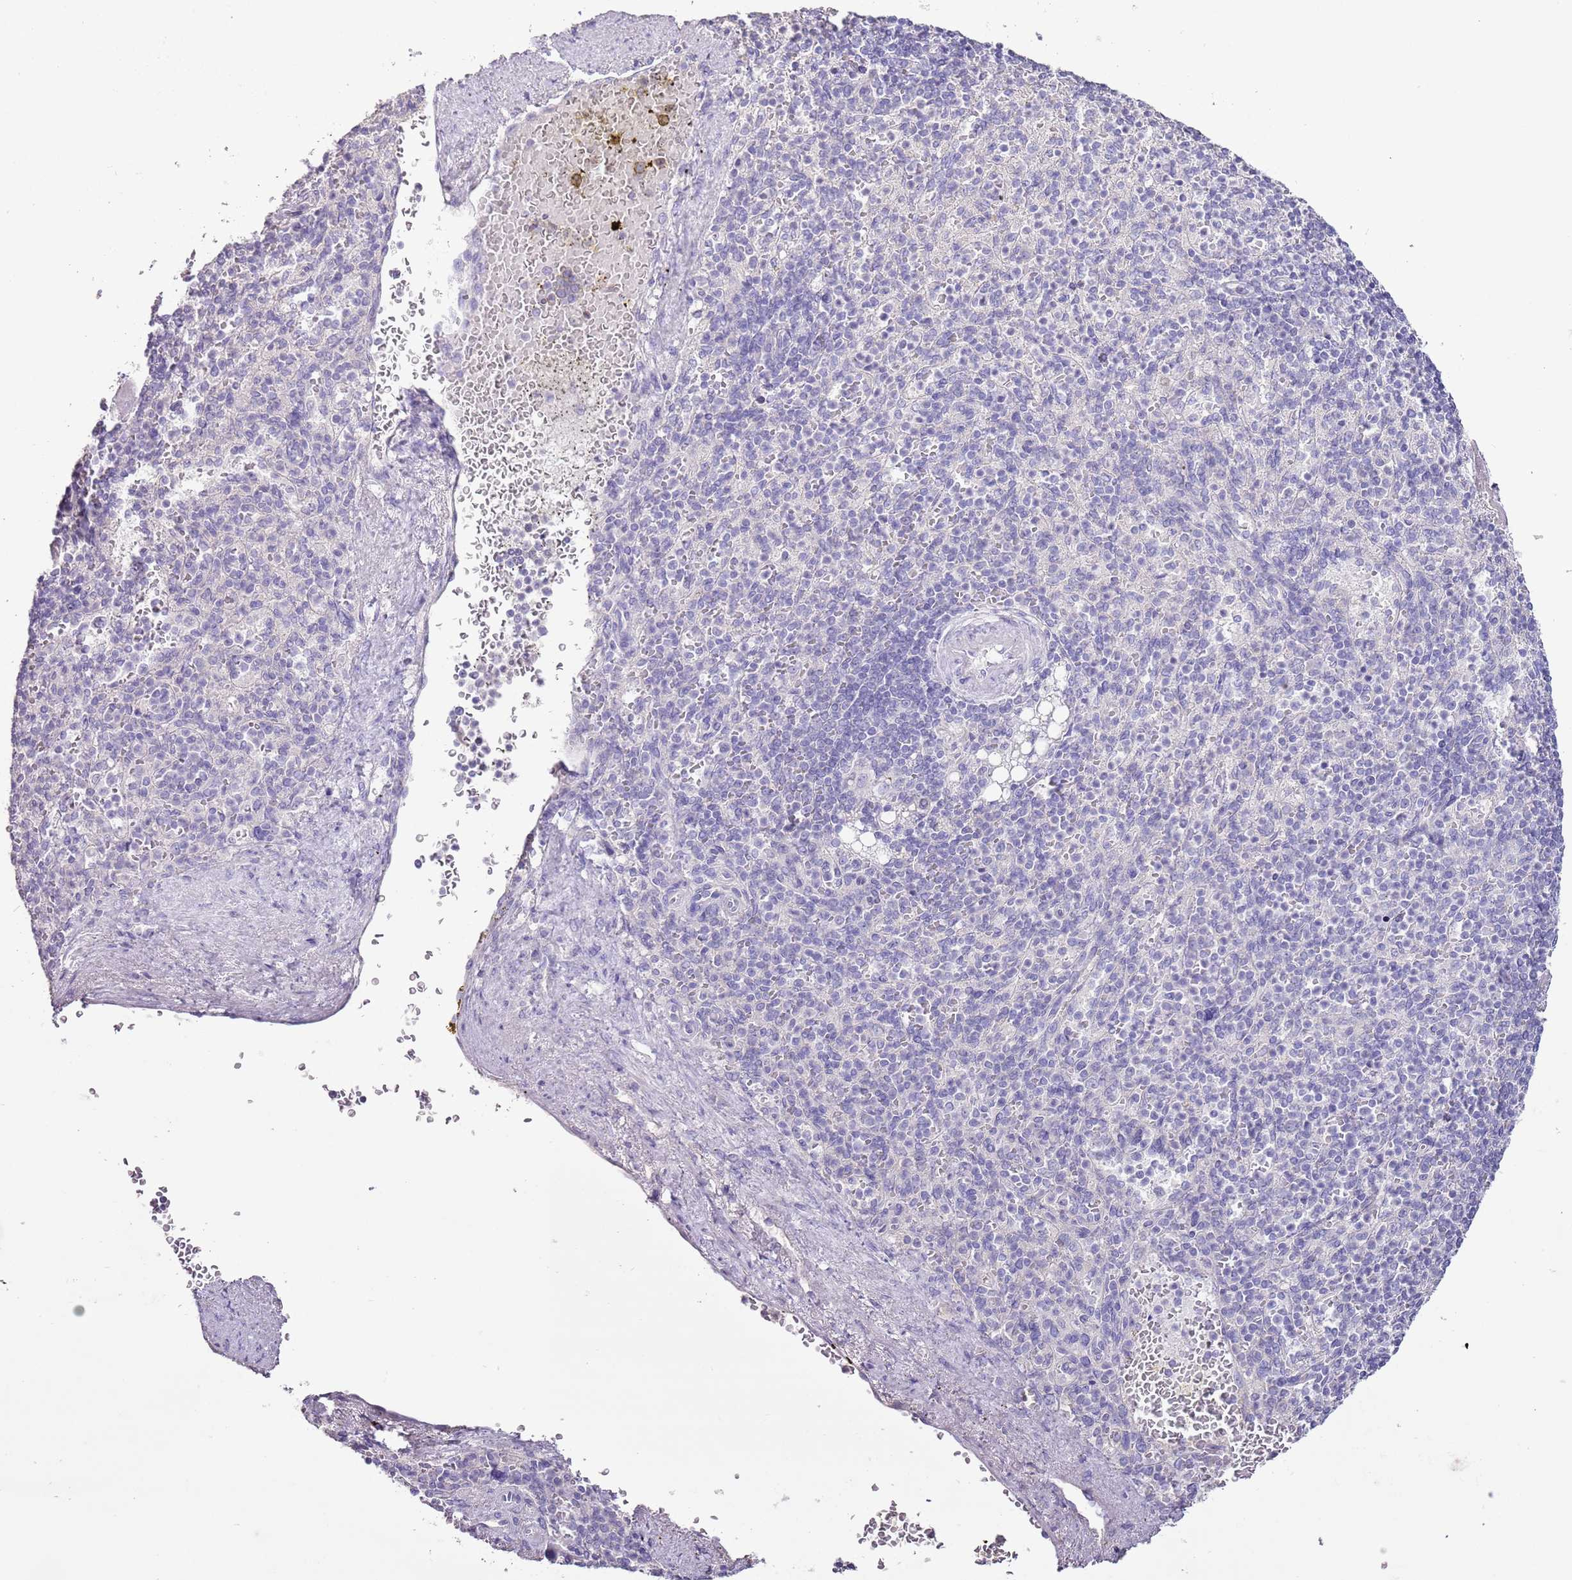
{"staining": {"intensity": "negative", "quantity": "none", "location": "none"}, "tissue": "spleen", "cell_type": "Cells in red pulp", "image_type": "normal", "snomed": [{"axis": "morphology", "description": "Normal tissue, NOS"}, {"axis": "topography", "description": "Spleen"}], "caption": "This is an immunohistochemistry image of unremarkable human spleen. There is no expression in cells in red pulp.", "gene": "BLOC1S2", "patient": {"sex": "female", "age": 74}}